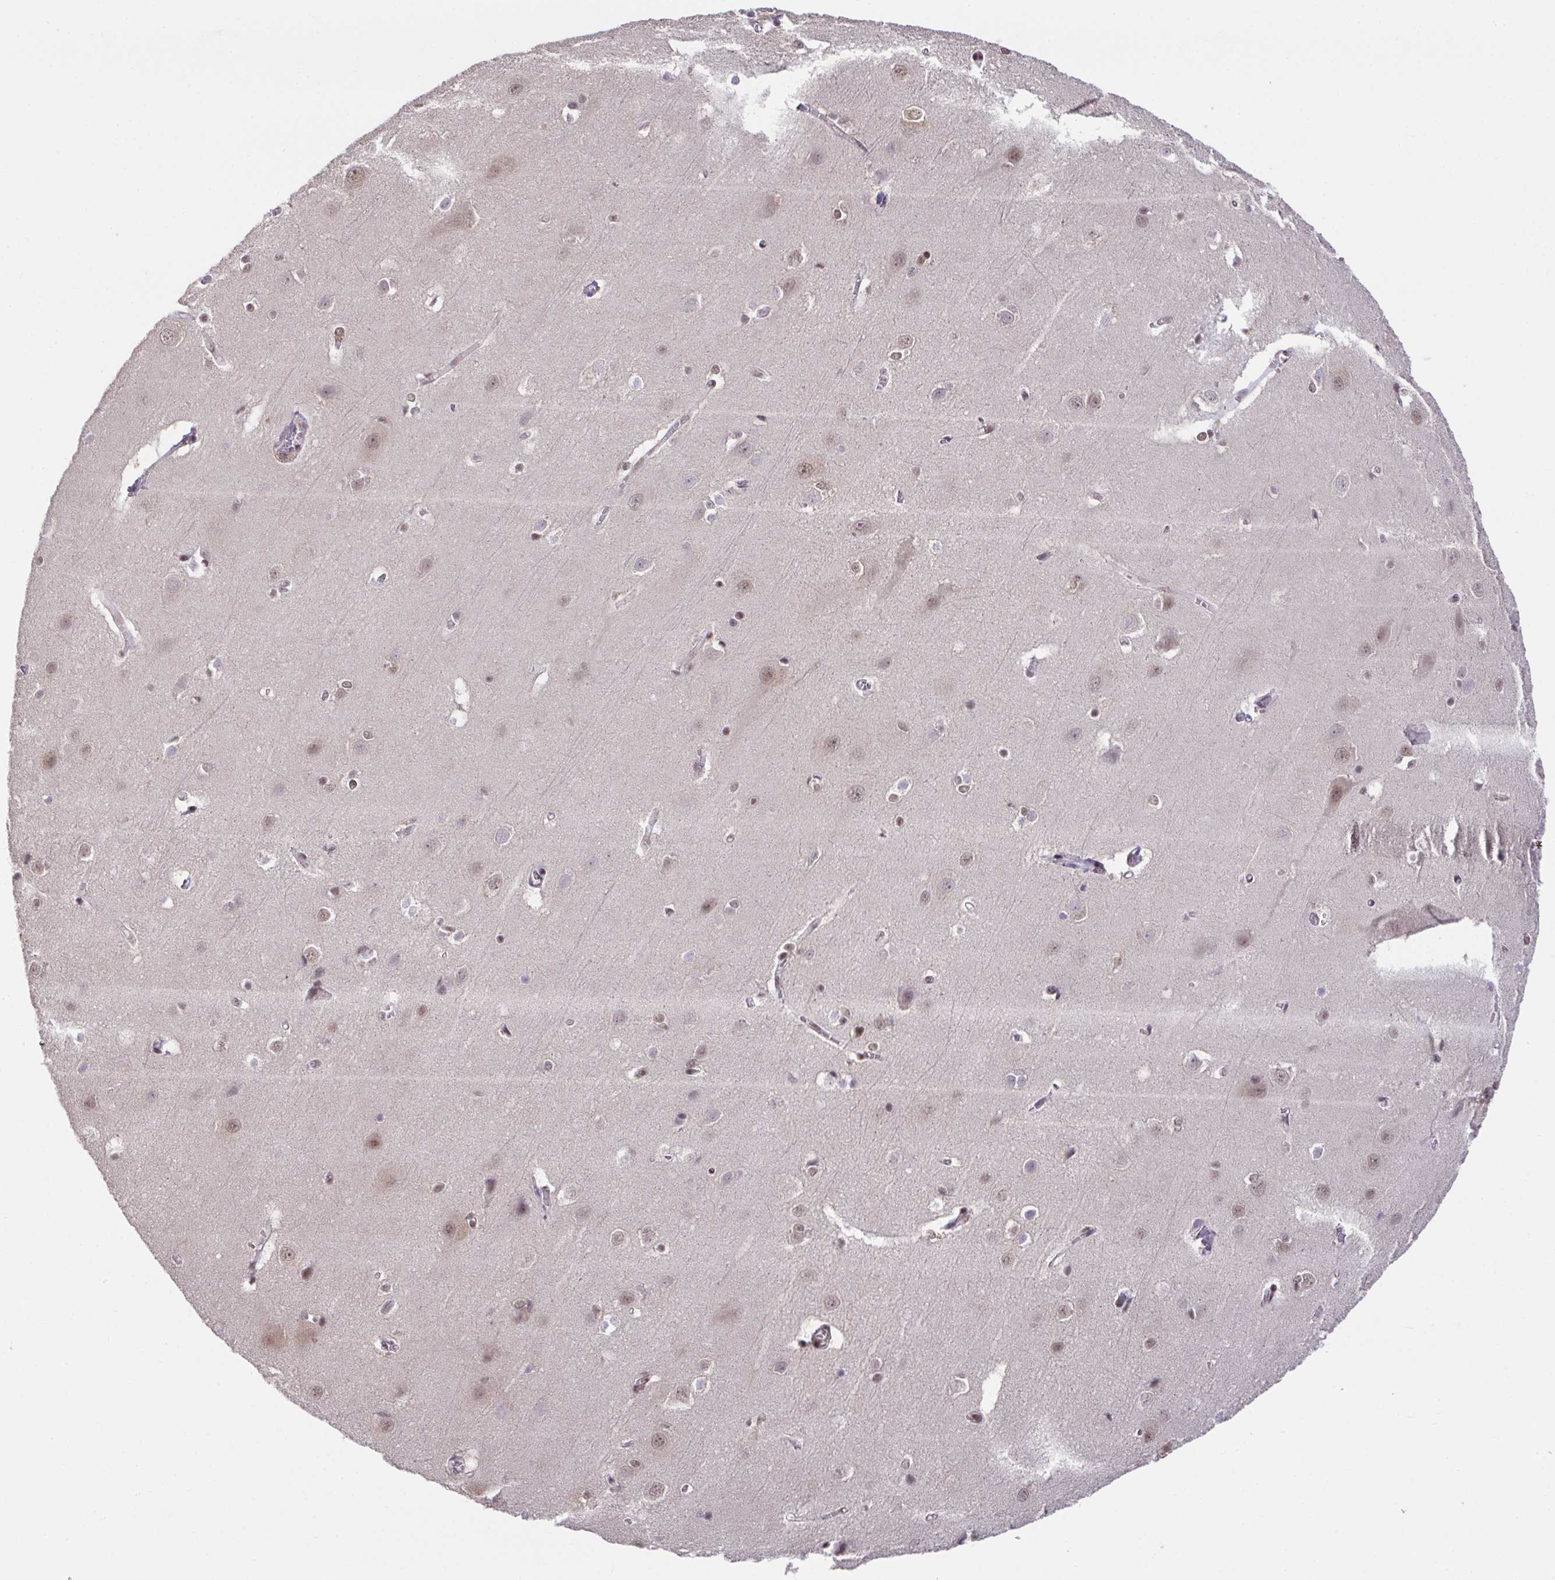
{"staining": {"intensity": "weak", "quantity": ">75%", "location": "nuclear"}, "tissue": "cerebral cortex", "cell_type": "Endothelial cells", "image_type": "normal", "snomed": [{"axis": "morphology", "description": "Normal tissue, NOS"}, {"axis": "topography", "description": "Cerebral cortex"}], "caption": "A brown stain shows weak nuclear expression of a protein in endothelial cells of normal cerebral cortex. The staining is performed using DAB (3,3'-diaminobenzidine) brown chromogen to label protein expression. The nuclei are counter-stained blue using hematoxylin.", "gene": "OR6K3", "patient": {"sex": "male", "age": 37}}